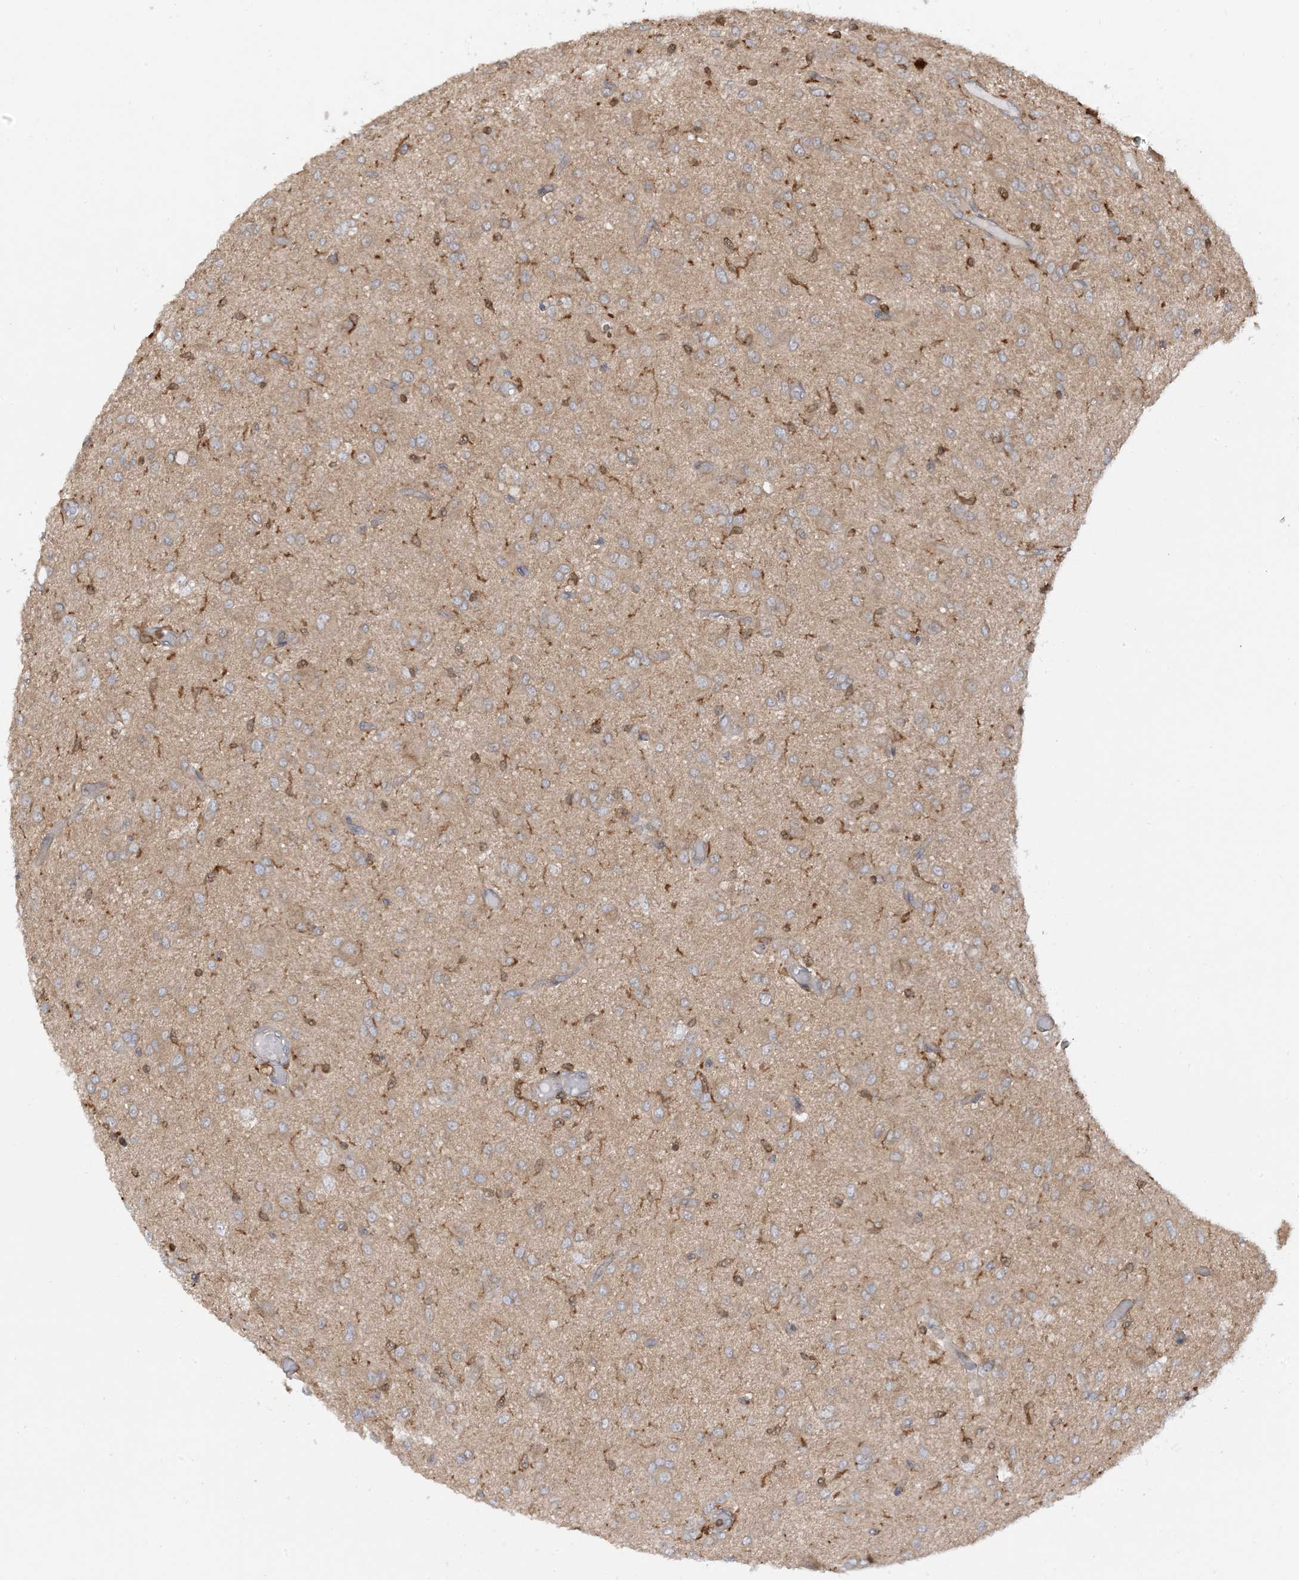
{"staining": {"intensity": "weak", "quantity": "<25%", "location": "cytoplasmic/membranous"}, "tissue": "glioma", "cell_type": "Tumor cells", "image_type": "cancer", "snomed": [{"axis": "morphology", "description": "Glioma, malignant, High grade"}, {"axis": "topography", "description": "Brain"}], "caption": "An immunohistochemistry histopathology image of malignant high-grade glioma is shown. There is no staining in tumor cells of malignant high-grade glioma.", "gene": "CAPZB", "patient": {"sex": "female", "age": 59}}